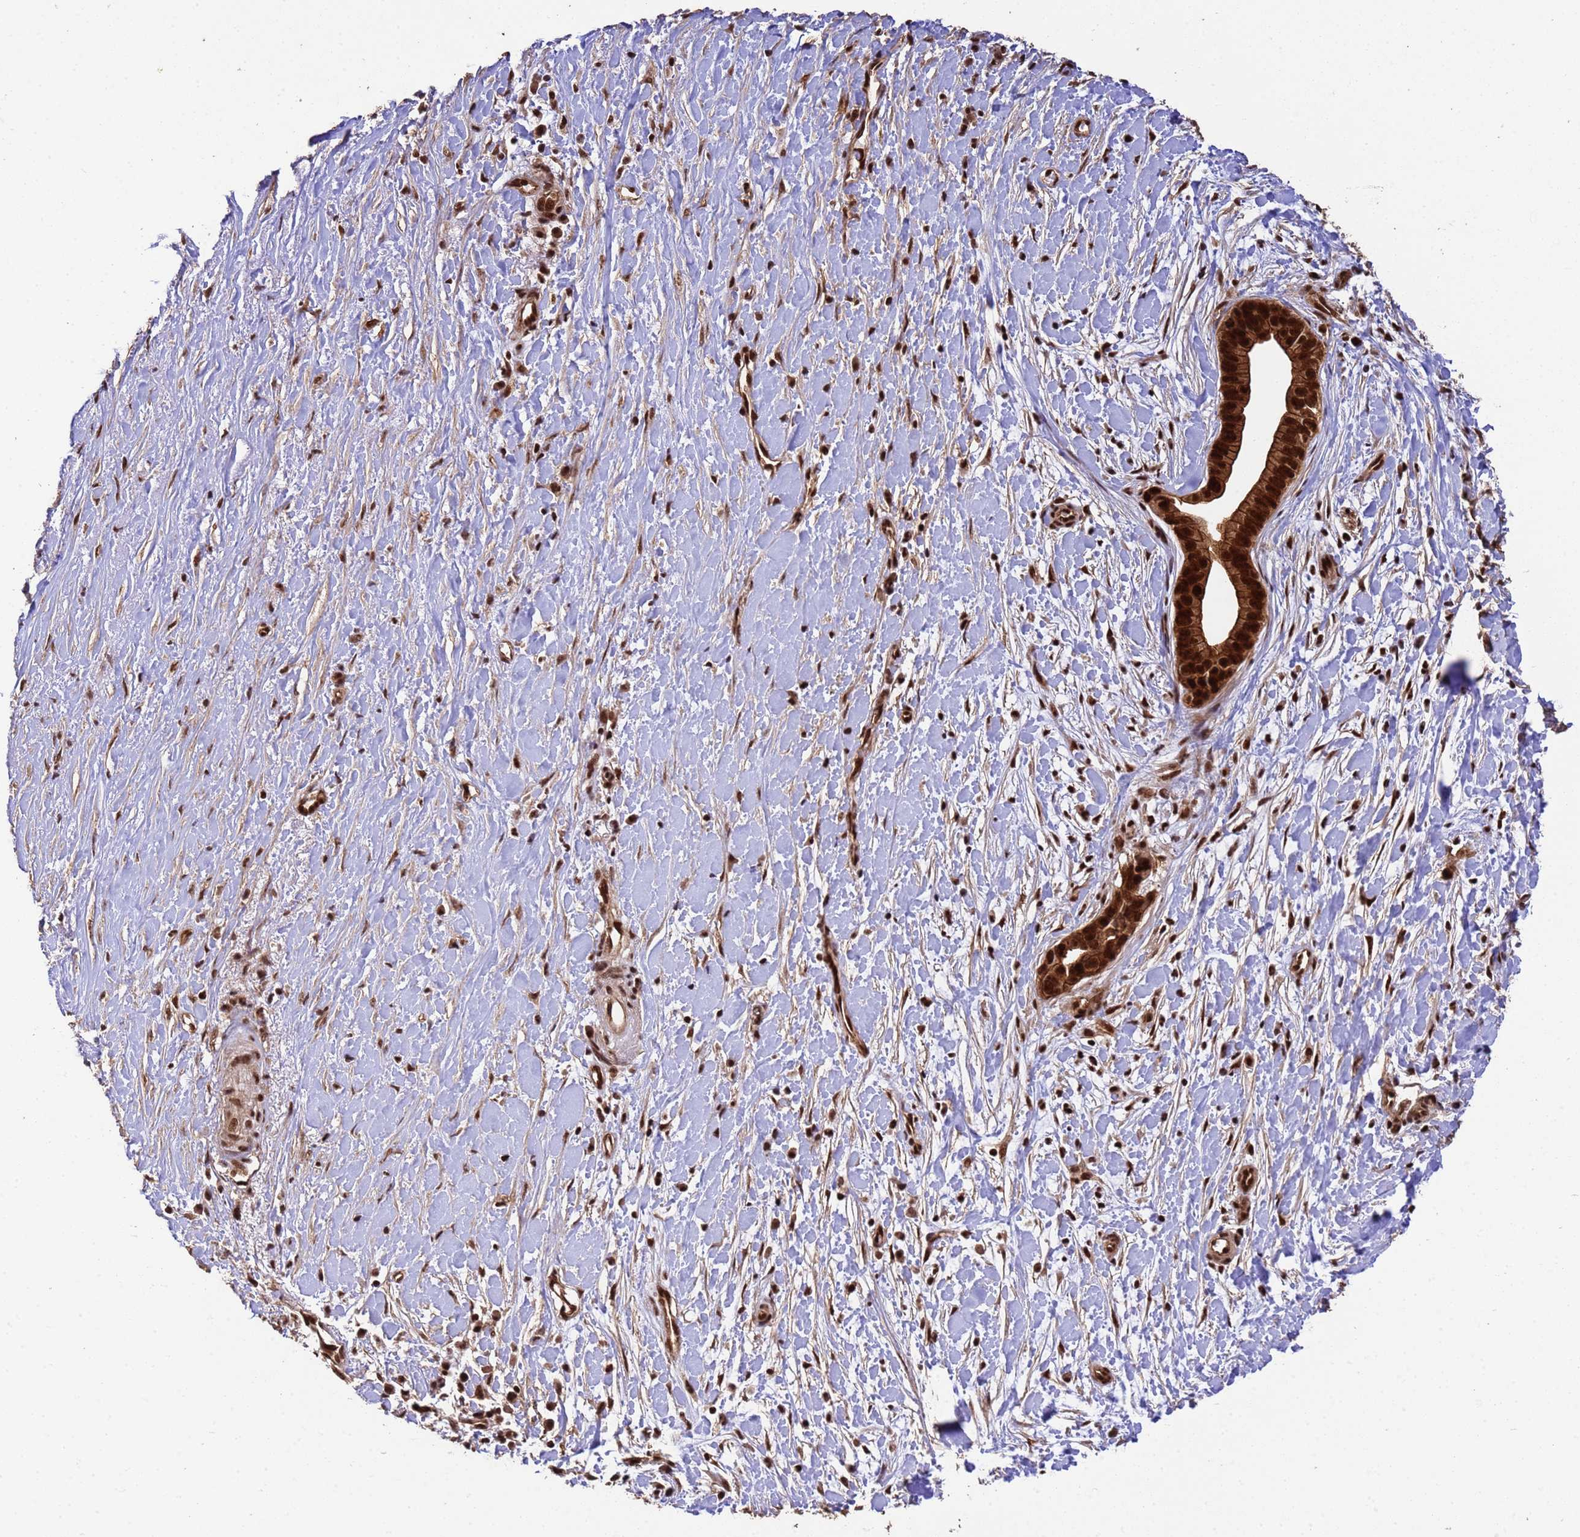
{"staining": {"intensity": "strong", "quantity": ">75%", "location": "cytoplasmic/membranous,nuclear"}, "tissue": "liver cancer", "cell_type": "Tumor cells", "image_type": "cancer", "snomed": [{"axis": "morphology", "description": "Cholangiocarcinoma"}, {"axis": "topography", "description": "Liver"}], "caption": "DAB (3,3'-diaminobenzidine) immunohistochemical staining of liver cancer (cholangiocarcinoma) shows strong cytoplasmic/membranous and nuclear protein positivity in about >75% of tumor cells.", "gene": "SYF2", "patient": {"sex": "female", "age": 79}}